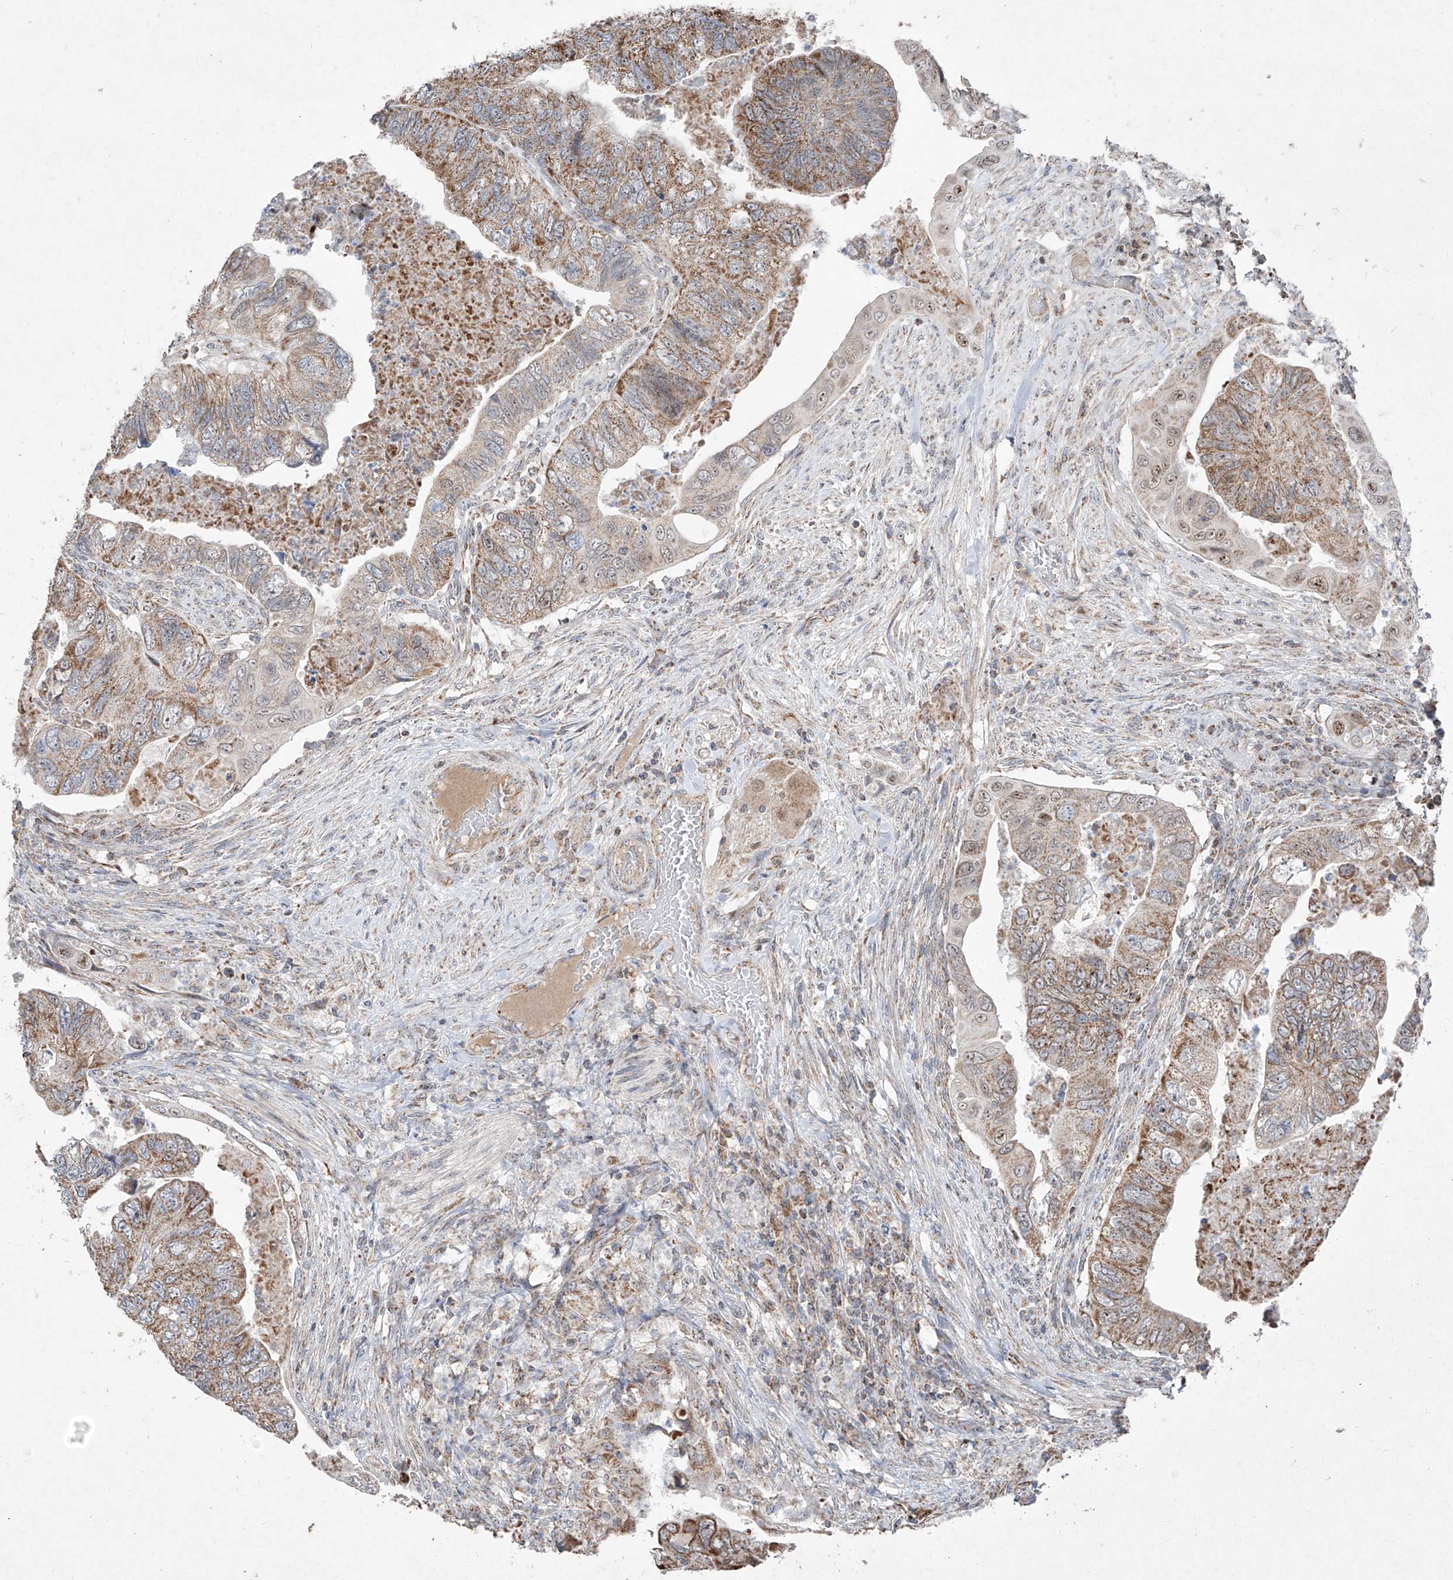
{"staining": {"intensity": "moderate", "quantity": ">75%", "location": "cytoplasmic/membranous,nuclear"}, "tissue": "colorectal cancer", "cell_type": "Tumor cells", "image_type": "cancer", "snomed": [{"axis": "morphology", "description": "Adenocarcinoma, NOS"}, {"axis": "topography", "description": "Rectum"}], "caption": "Protein expression analysis of colorectal cancer (adenocarcinoma) reveals moderate cytoplasmic/membranous and nuclear staining in about >75% of tumor cells.", "gene": "NDUFB3", "patient": {"sex": "male", "age": 63}}